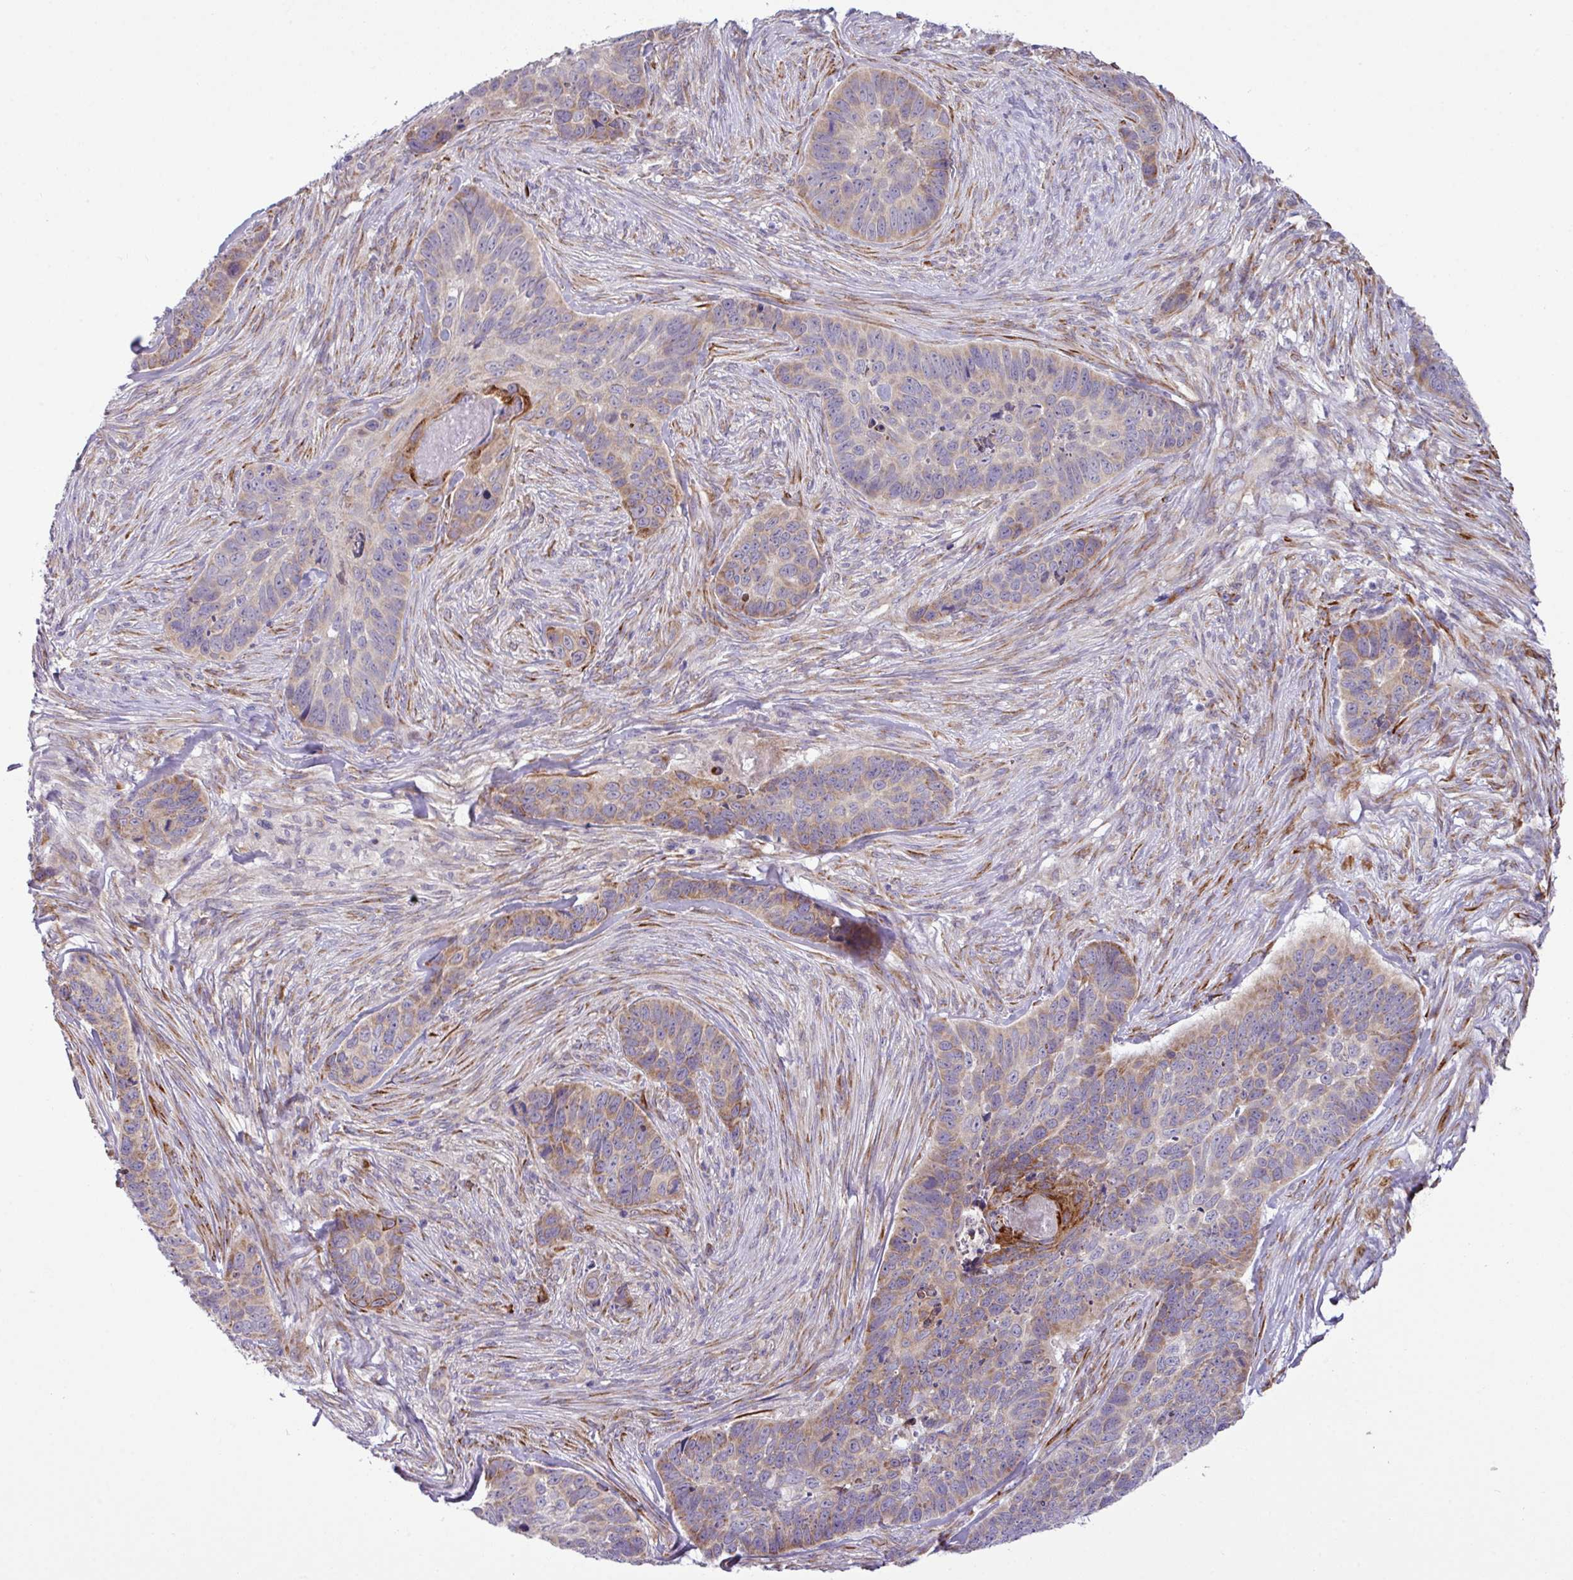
{"staining": {"intensity": "moderate", "quantity": "<25%", "location": "cytoplasmic/membranous"}, "tissue": "skin cancer", "cell_type": "Tumor cells", "image_type": "cancer", "snomed": [{"axis": "morphology", "description": "Basal cell carcinoma"}, {"axis": "topography", "description": "Skin"}], "caption": "Skin cancer (basal cell carcinoma) was stained to show a protein in brown. There is low levels of moderate cytoplasmic/membranous positivity in approximately <25% of tumor cells.", "gene": "CFAP97", "patient": {"sex": "female", "age": 82}}